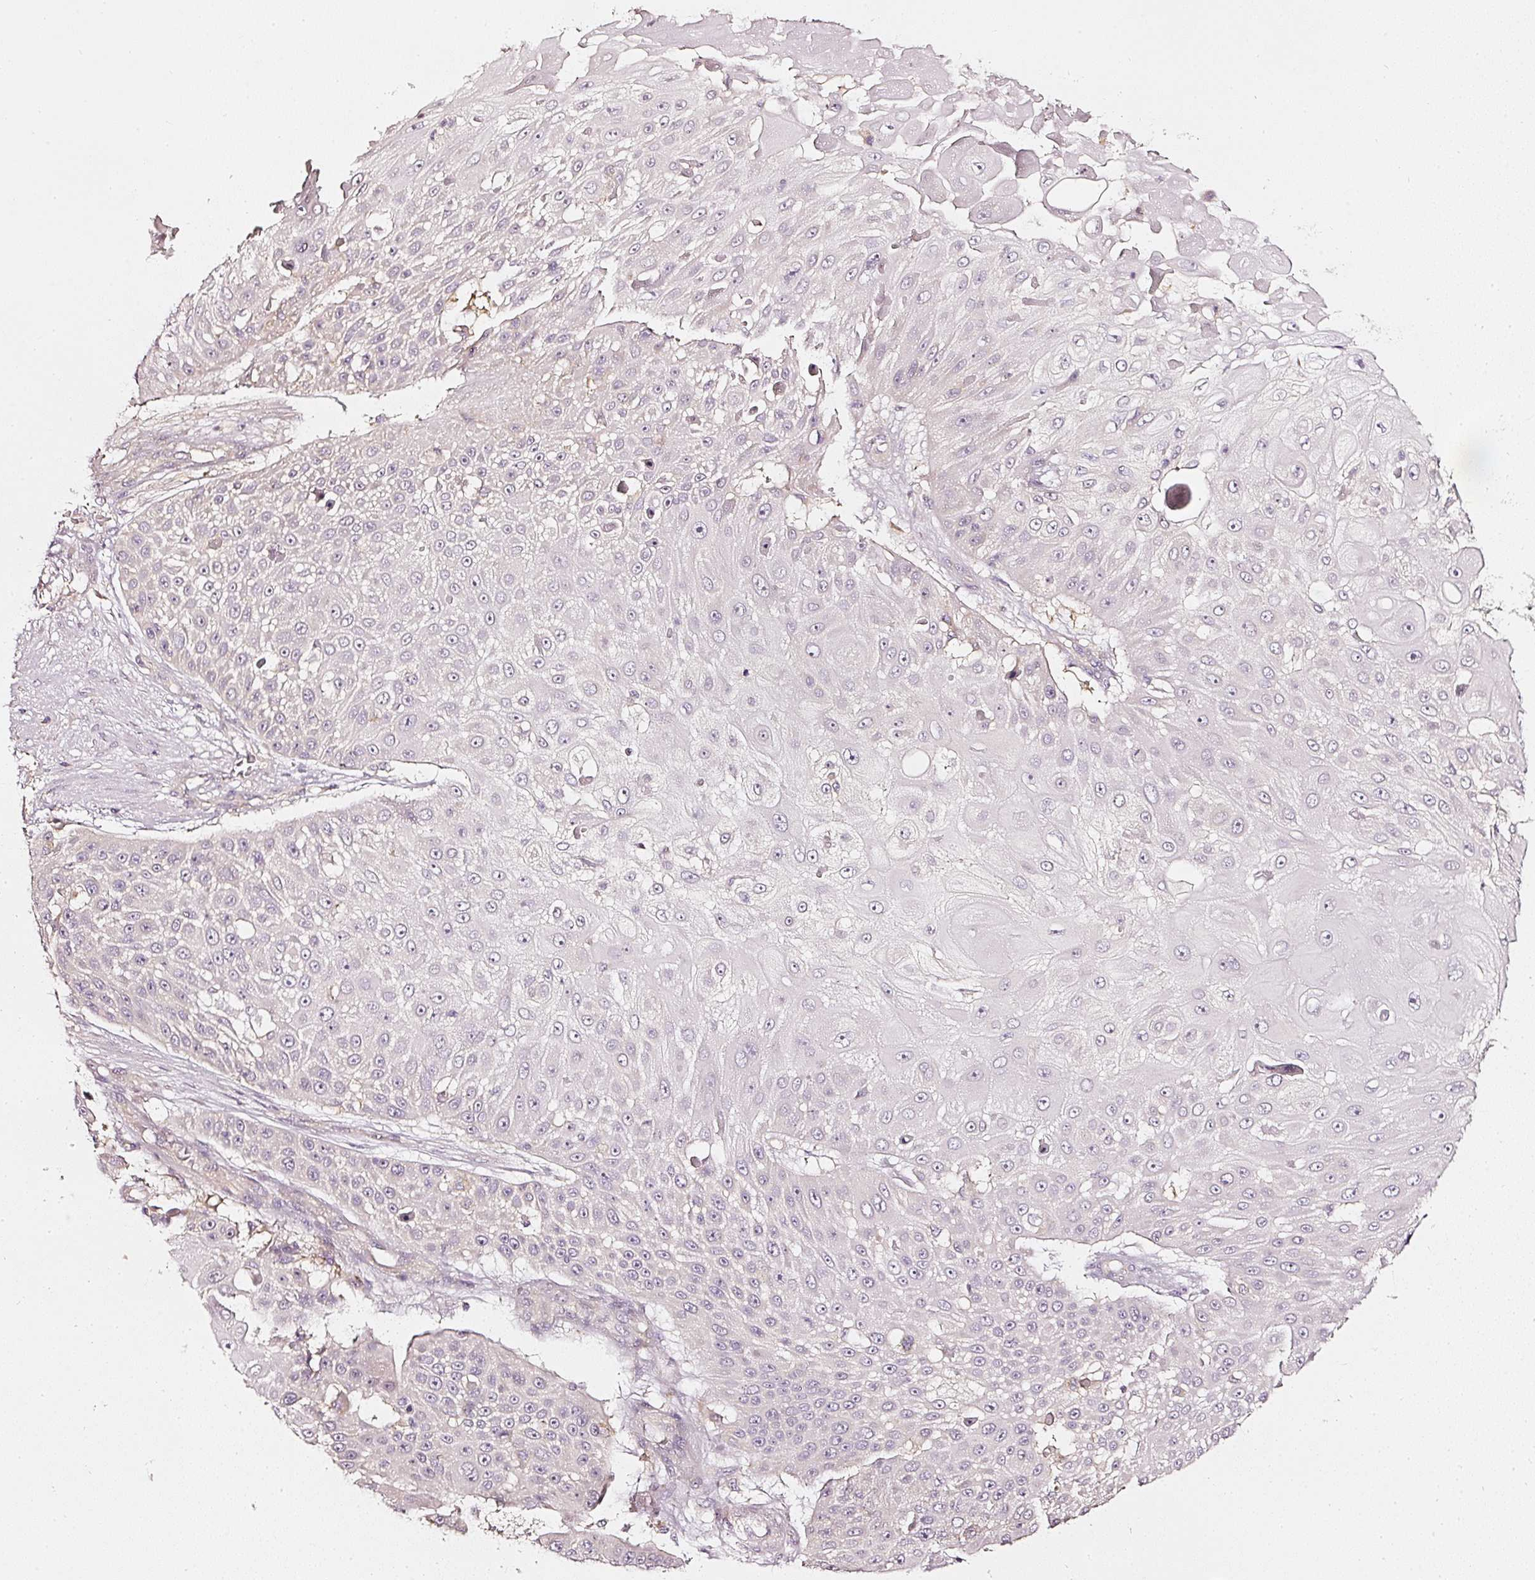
{"staining": {"intensity": "negative", "quantity": "none", "location": "none"}, "tissue": "skin cancer", "cell_type": "Tumor cells", "image_type": "cancer", "snomed": [{"axis": "morphology", "description": "Squamous cell carcinoma, NOS"}, {"axis": "topography", "description": "Skin"}], "caption": "The micrograph exhibits no staining of tumor cells in skin squamous cell carcinoma.", "gene": "CNP", "patient": {"sex": "female", "age": 86}}